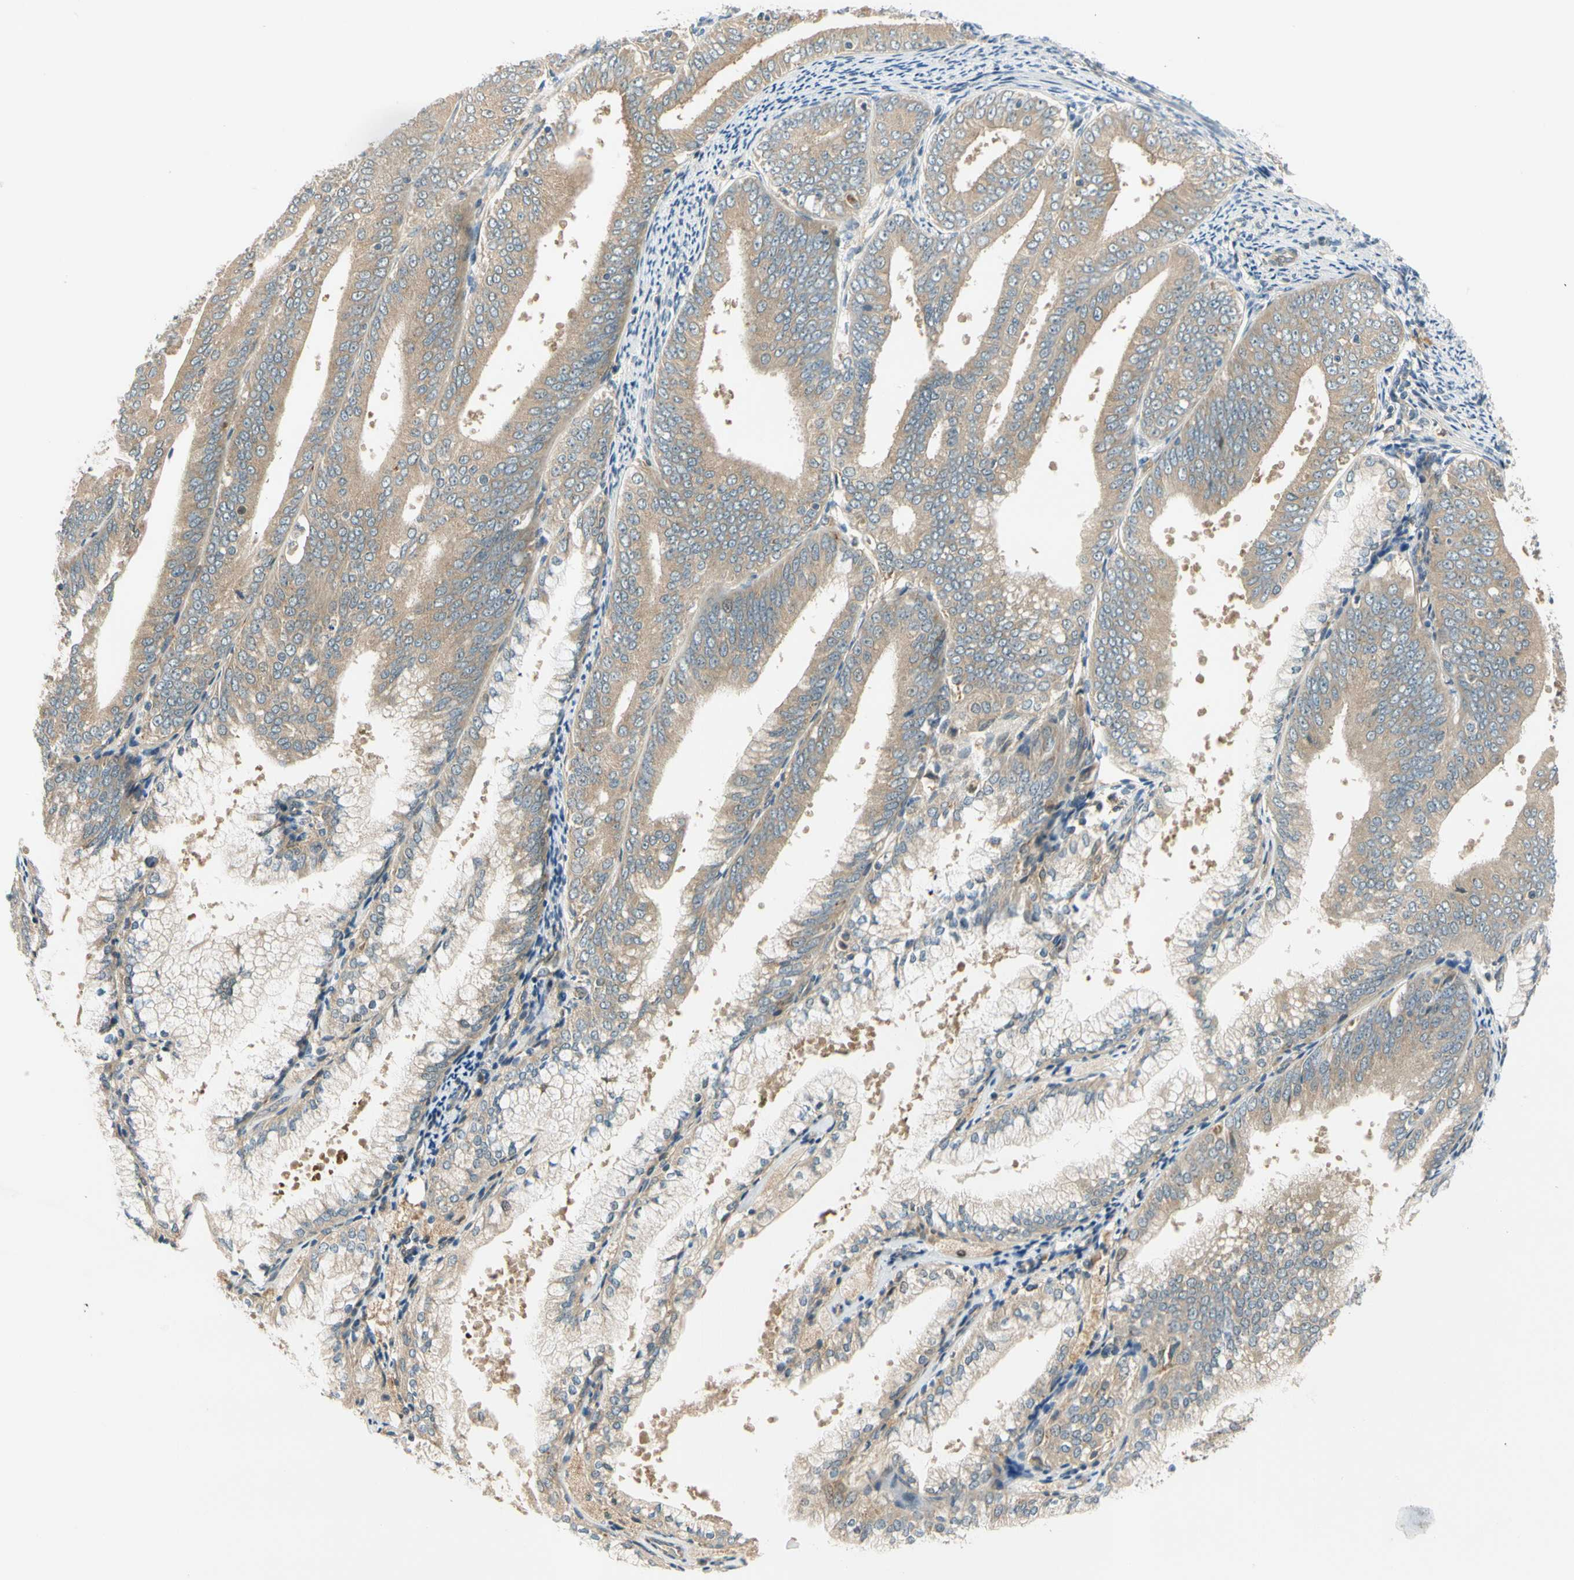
{"staining": {"intensity": "weak", "quantity": ">75%", "location": "cytoplasmic/membranous"}, "tissue": "endometrial cancer", "cell_type": "Tumor cells", "image_type": "cancer", "snomed": [{"axis": "morphology", "description": "Adenocarcinoma, NOS"}, {"axis": "topography", "description": "Endometrium"}], "caption": "Adenocarcinoma (endometrial) stained with immunohistochemistry (IHC) exhibits weak cytoplasmic/membranous expression in approximately >75% of tumor cells.", "gene": "GATD1", "patient": {"sex": "female", "age": 63}}